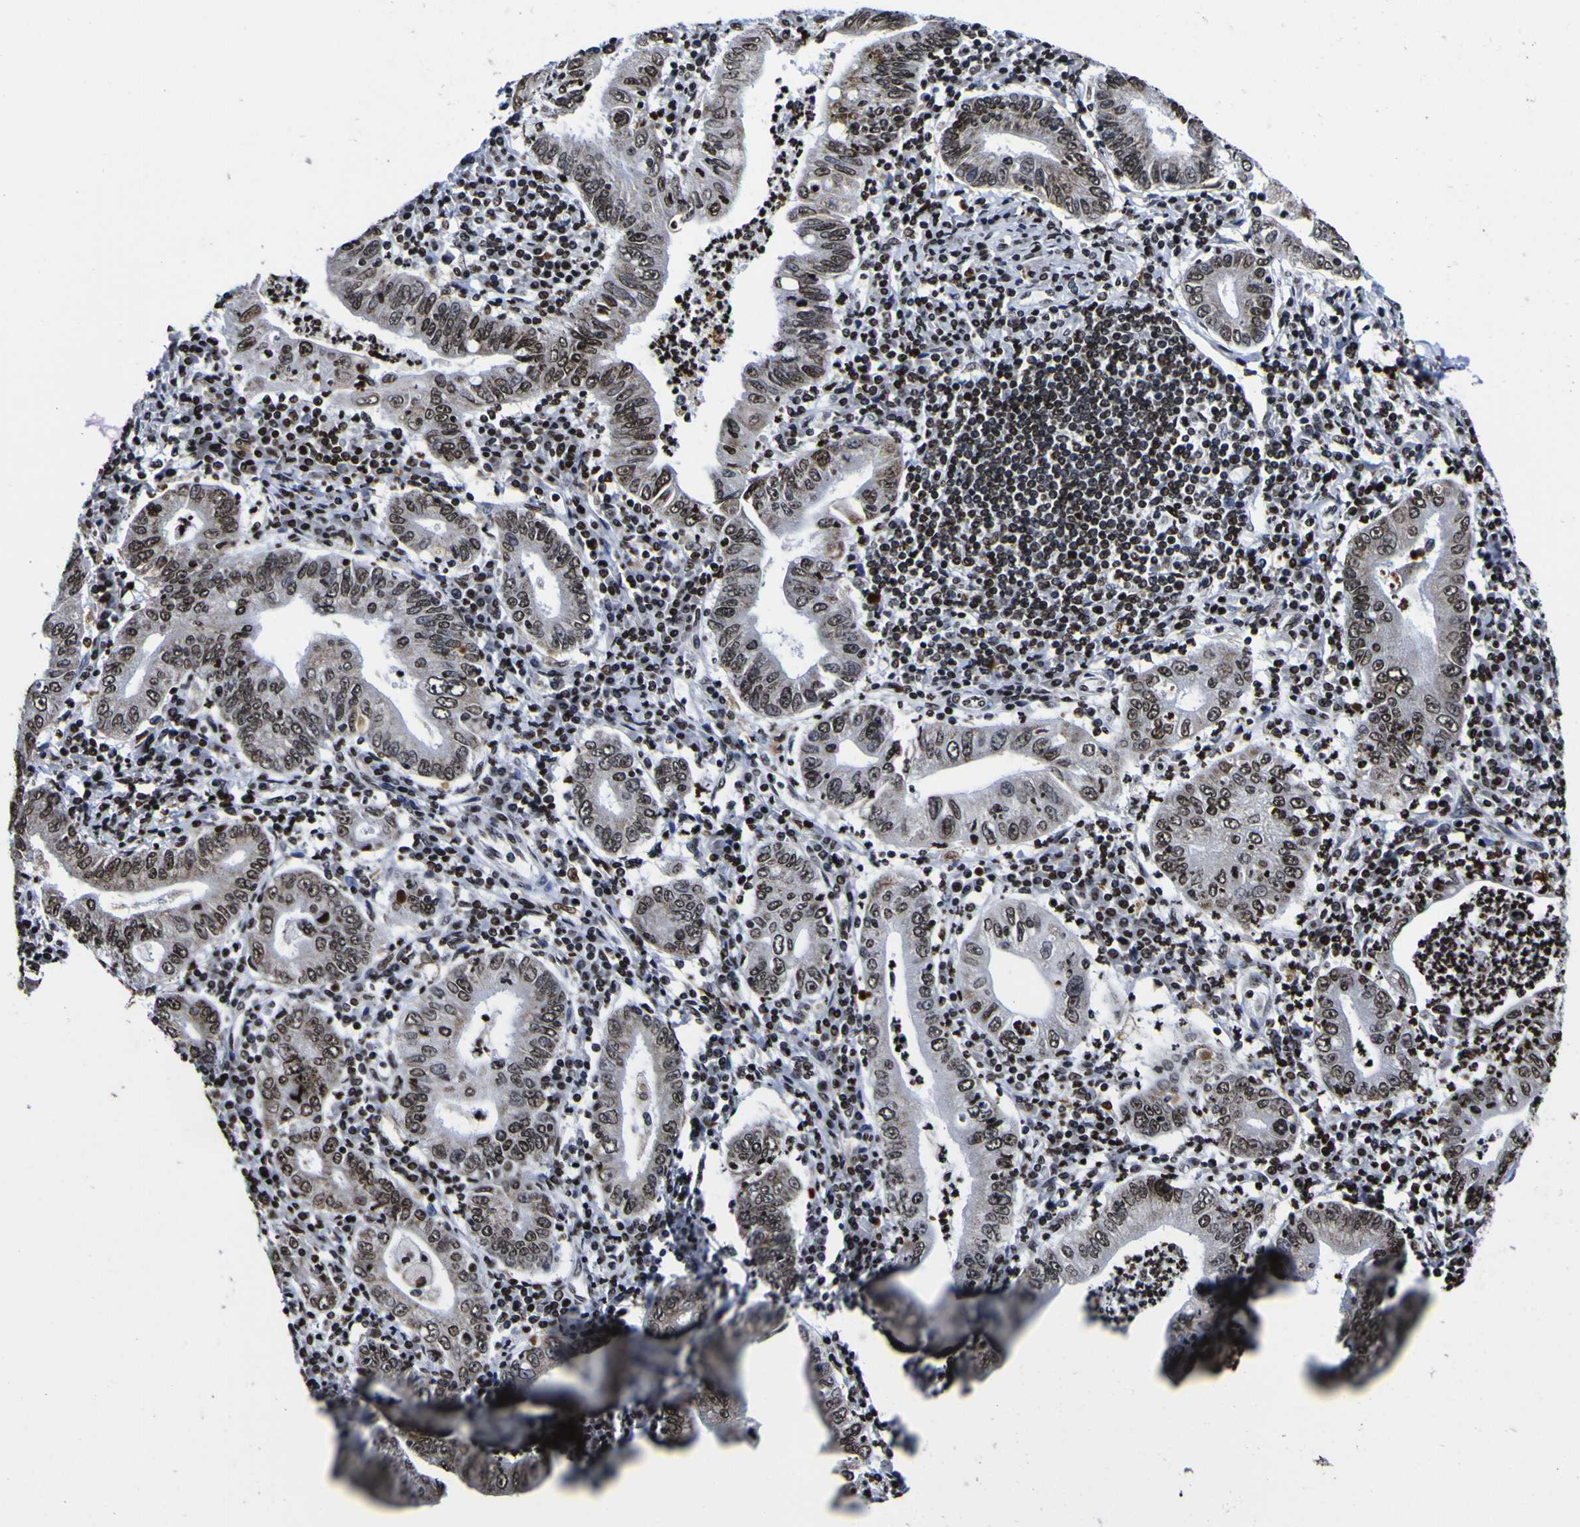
{"staining": {"intensity": "strong", "quantity": ">75%", "location": "nuclear"}, "tissue": "stomach cancer", "cell_type": "Tumor cells", "image_type": "cancer", "snomed": [{"axis": "morphology", "description": "Normal tissue, NOS"}, {"axis": "morphology", "description": "Adenocarcinoma, NOS"}, {"axis": "topography", "description": "Esophagus"}, {"axis": "topography", "description": "Stomach, upper"}, {"axis": "topography", "description": "Peripheral nerve tissue"}], "caption": "The histopathology image demonstrates staining of stomach adenocarcinoma, revealing strong nuclear protein staining (brown color) within tumor cells.", "gene": "PIAS1", "patient": {"sex": "male", "age": 62}}